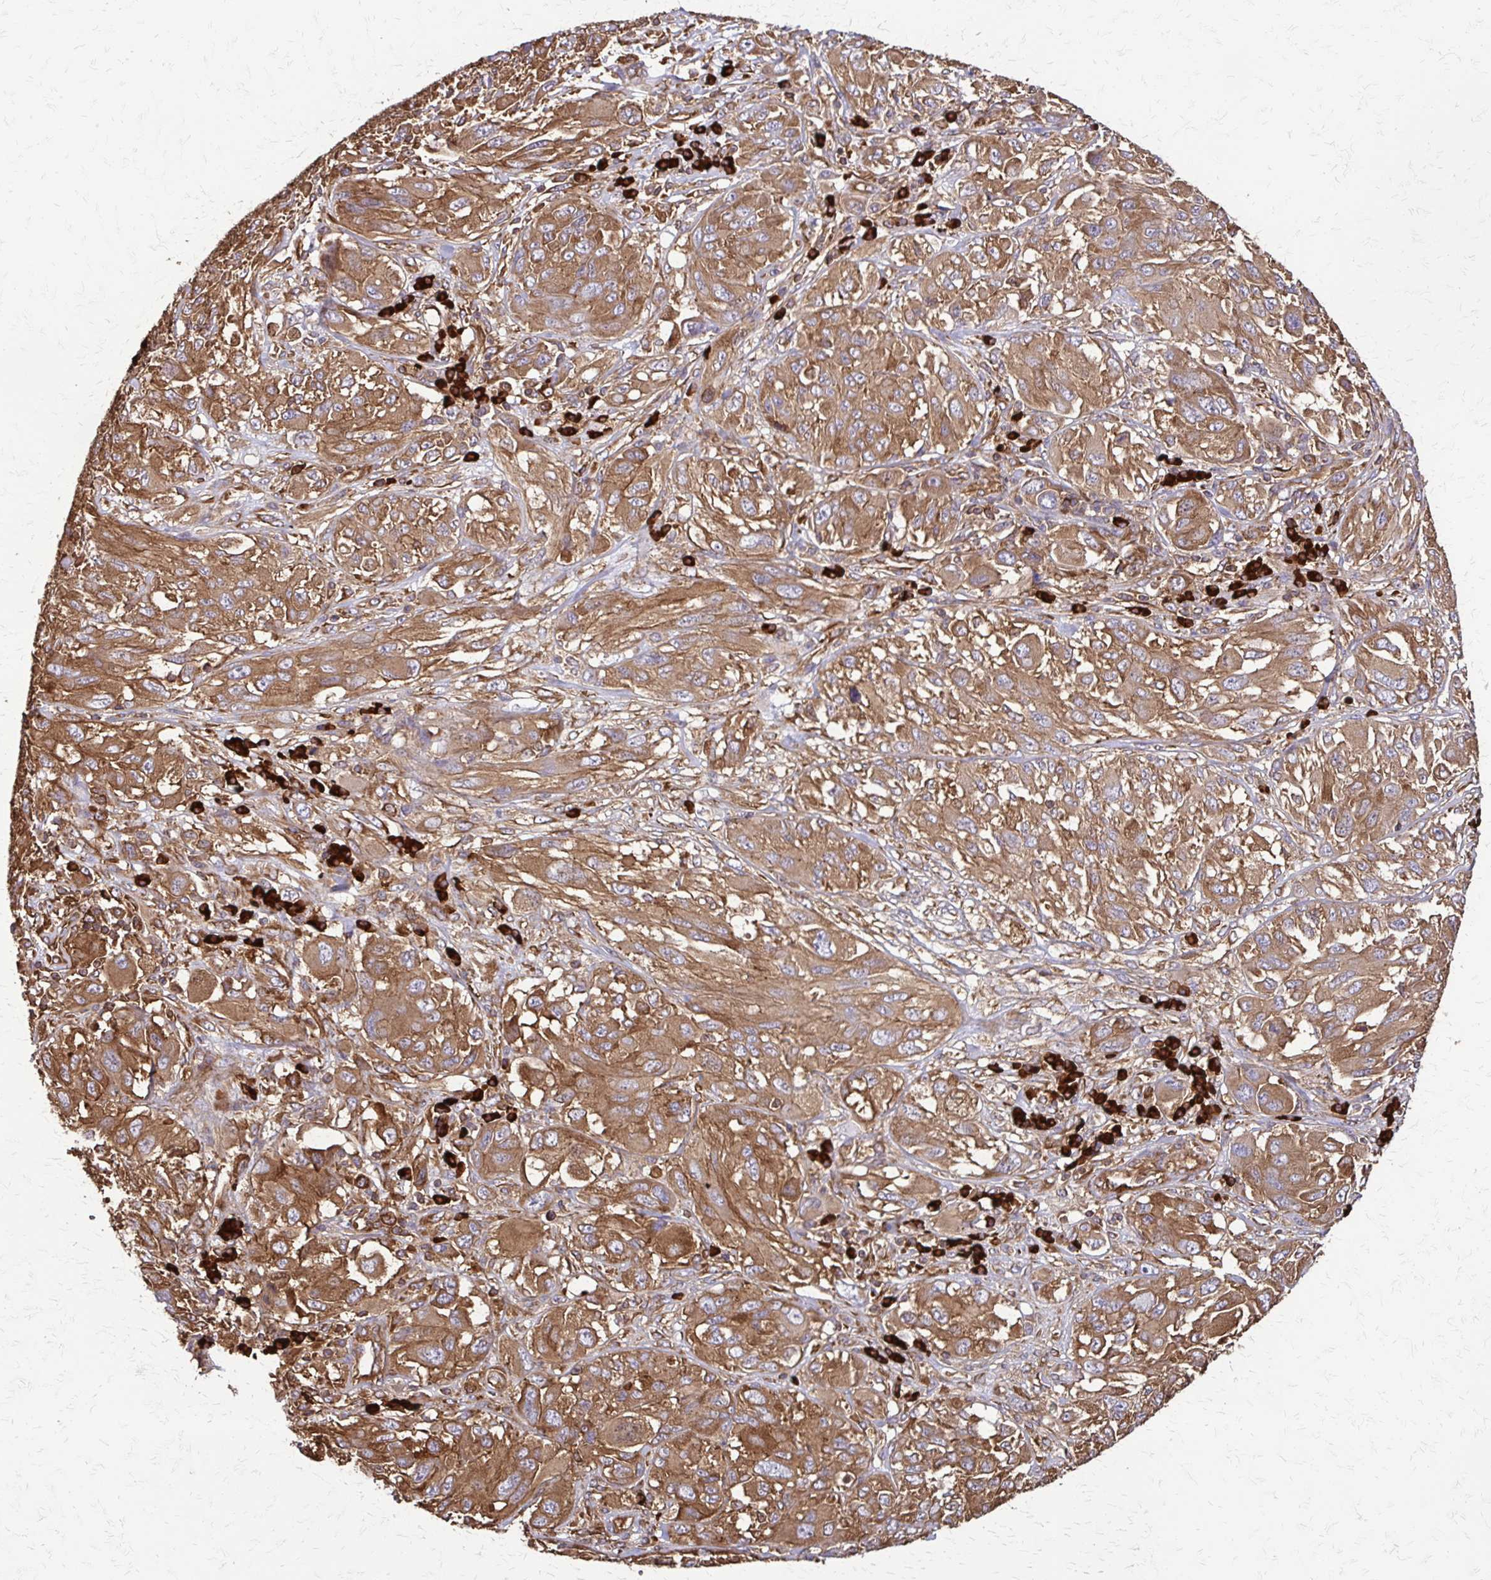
{"staining": {"intensity": "moderate", "quantity": ">75%", "location": "cytoplasmic/membranous"}, "tissue": "melanoma", "cell_type": "Tumor cells", "image_type": "cancer", "snomed": [{"axis": "morphology", "description": "Malignant melanoma, NOS"}, {"axis": "topography", "description": "Skin"}], "caption": "Malignant melanoma was stained to show a protein in brown. There is medium levels of moderate cytoplasmic/membranous expression in about >75% of tumor cells.", "gene": "EEF2", "patient": {"sex": "female", "age": 91}}